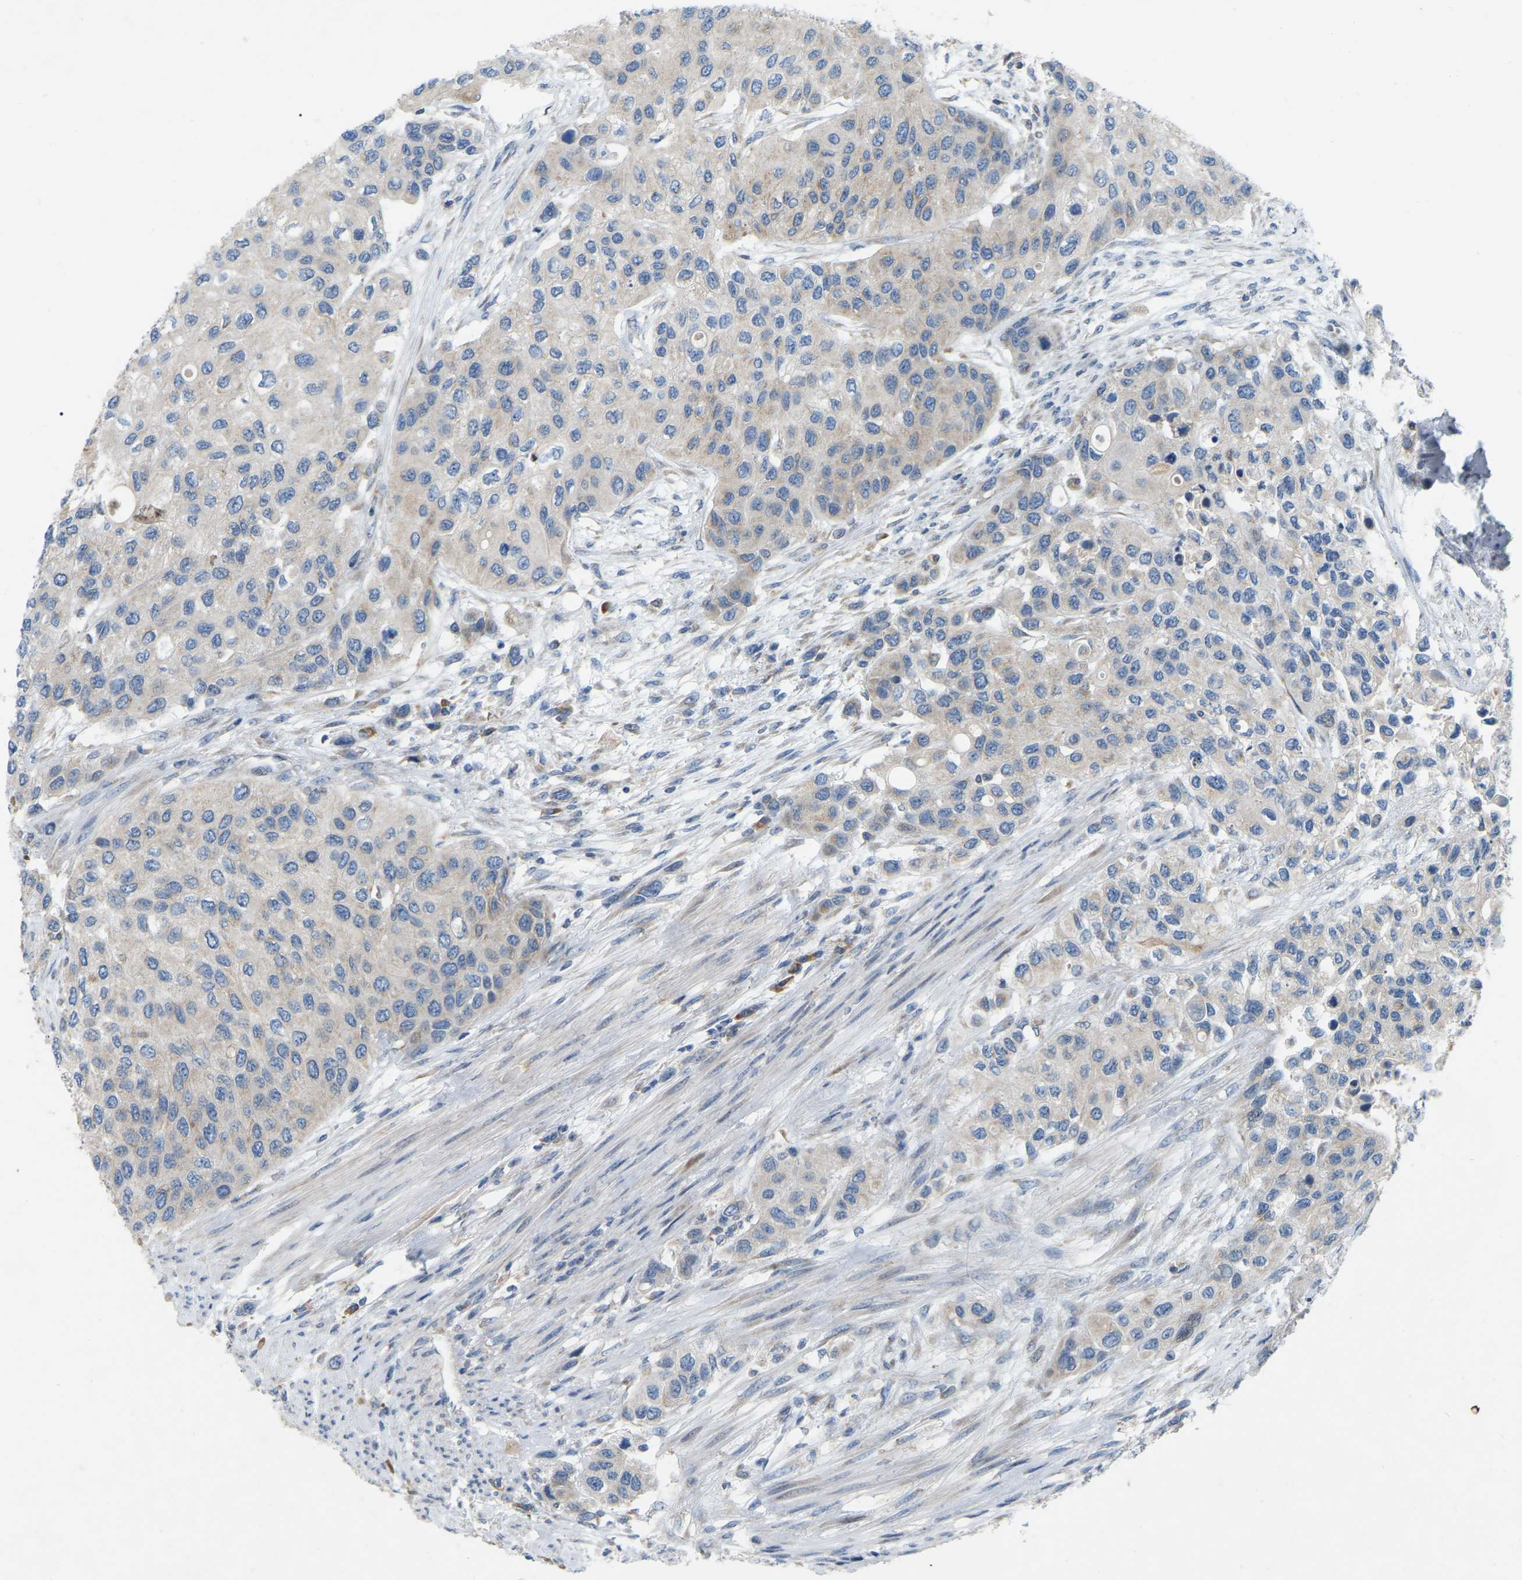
{"staining": {"intensity": "weak", "quantity": "<25%", "location": "cytoplasmic/membranous"}, "tissue": "urothelial cancer", "cell_type": "Tumor cells", "image_type": "cancer", "snomed": [{"axis": "morphology", "description": "Urothelial carcinoma, High grade"}, {"axis": "topography", "description": "Urinary bladder"}], "caption": "Immunohistochemistry of human urothelial cancer reveals no positivity in tumor cells.", "gene": "PARL", "patient": {"sex": "female", "age": 56}}